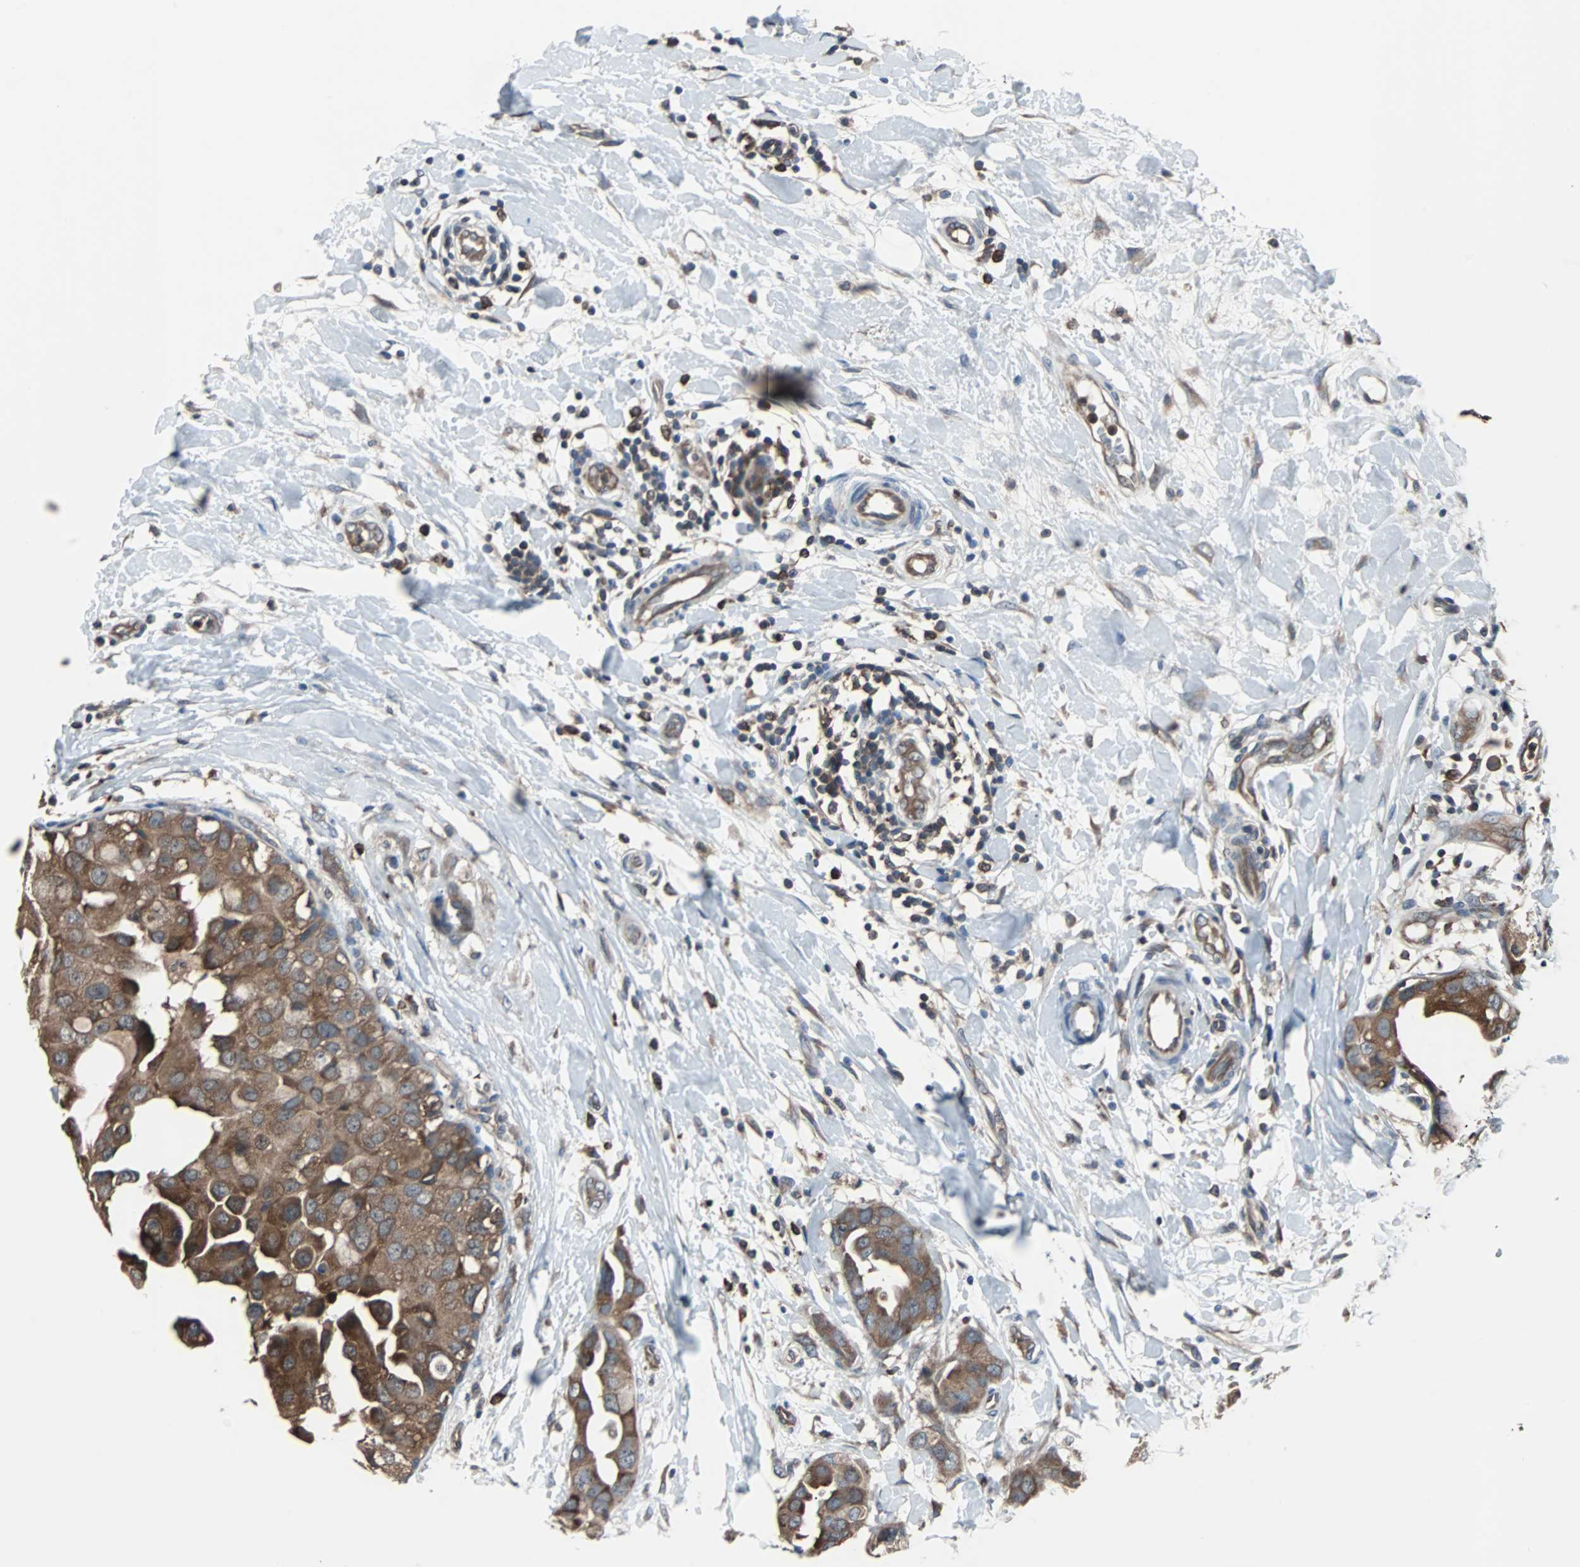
{"staining": {"intensity": "moderate", "quantity": ">75%", "location": "cytoplasmic/membranous"}, "tissue": "breast cancer", "cell_type": "Tumor cells", "image_type": "cancer", "snomed": [{"axis": "morphology", "description": "Duct carcinoma"}, {"axis": "topography", "description": "Breast"}], "caption": "Tumor cells demonstrate medium levels of moderate cytoplasmic/membranous staining in about >75% of cells in human breast intraductal carcinoma. (Brightfield microscopy of DAB IHC at high magnification).", "gene": "PAK1", "patient": {"sex": "female", "age": 40}}